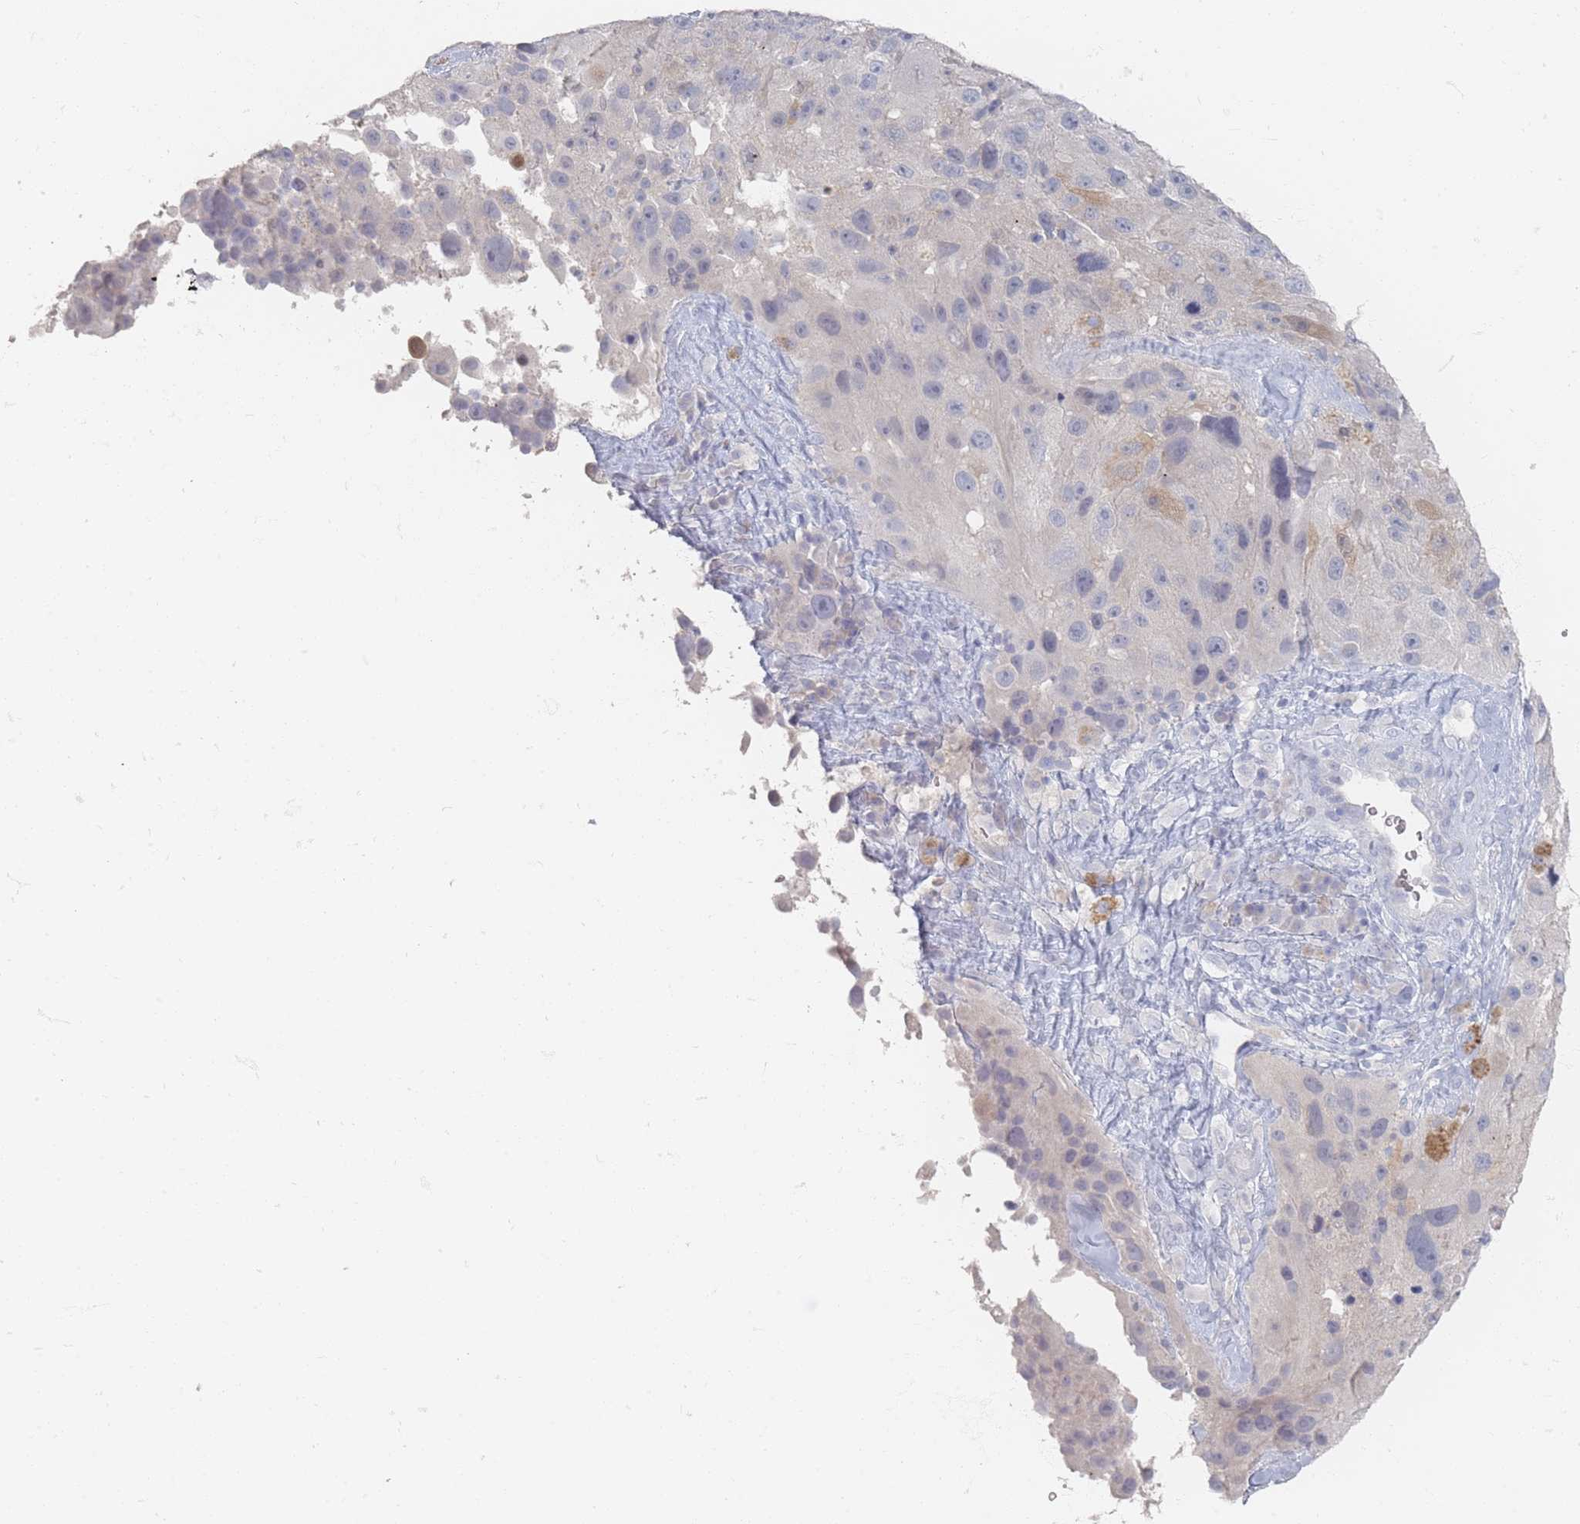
{"staining": {"intensity": "weak", "quantity": "<25%", "location": "cytoplasmic/membranous,nuclear"}, "tissue": "melanoma", "cell_type": "Tumor cells", "image_type": "cancer", "snomed": [{"axis": "morphology", "description": "Malignant melanoma, Metastatic site"}, {"axis": "topography", "description": "Lymph node"}], "caption": "A high-resolution image shows immunohistochemistry staining of melanoma, which displays no significant positivity in tumor cells.", "gene": "HELZ2", "patient": {"sex": "male", "age": 62}}